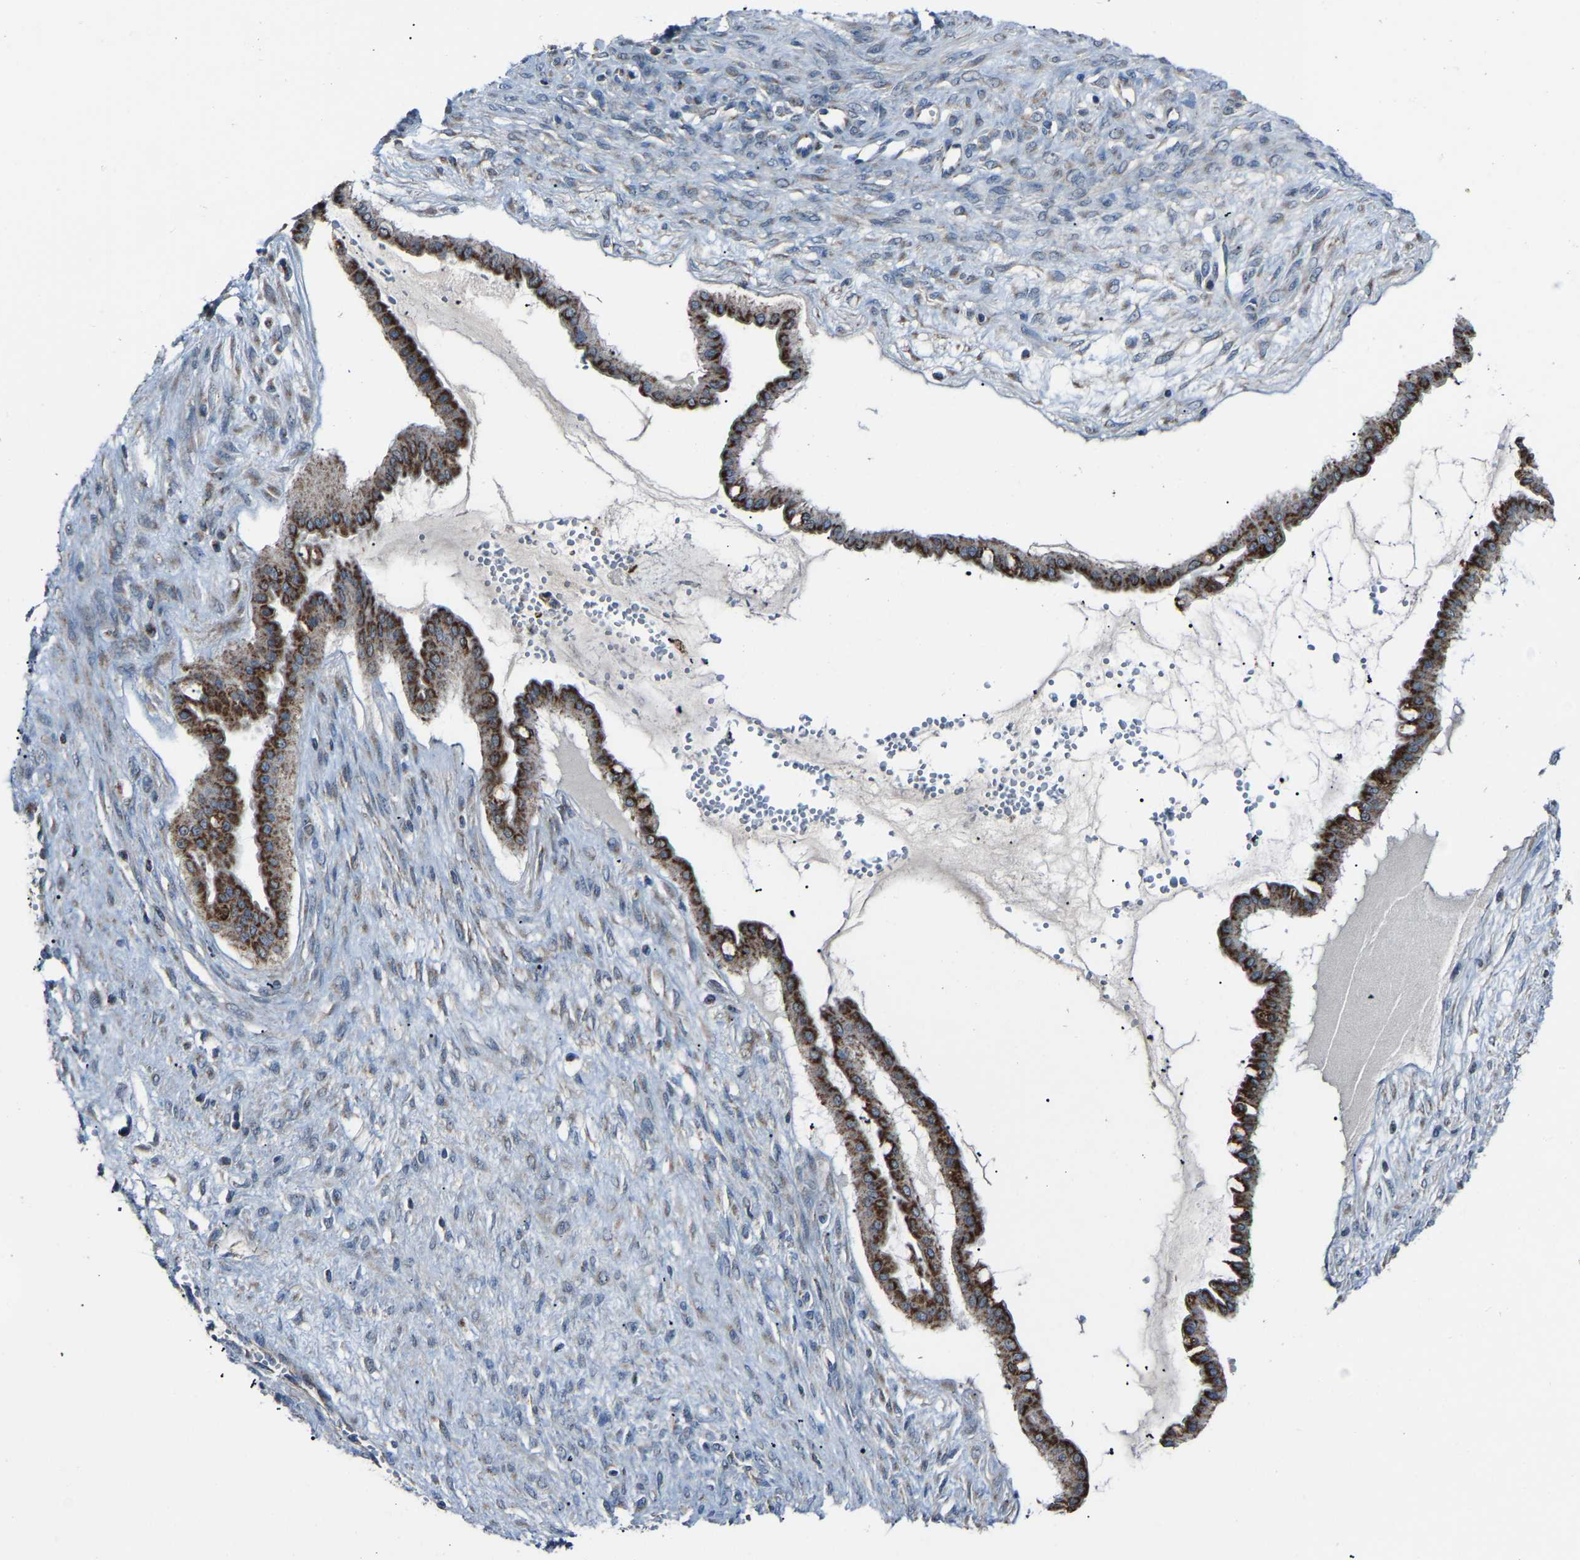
{"staining": {"intensity": "strong", "quantity": ">75%", "location": "cytoplasmic/membranous"}, "tissue": "ovarian cancer", "cell_type": "Tumor cells", "image_type": "cancer", "snomed": [{"axis": "morphology", "description": "Cystadenocarcinoma, mucinous, NOS"}, {"axis": "topography", "description": "Ovary"}], "caption": "Immunohistochemistry (IHC) photomicrograph of neoplastic tissue: human mucinous cystadenocarcinoma (ovarian) stained using immunohistochemistry shows high levels of strong protein expression localized specifically in the cytoplasmic/membranous of tumor cells, appearing as a cytoplasmic/membranous brown color.", "gene": "CANT1", "patient": {"sex": "female", "age": 73}}